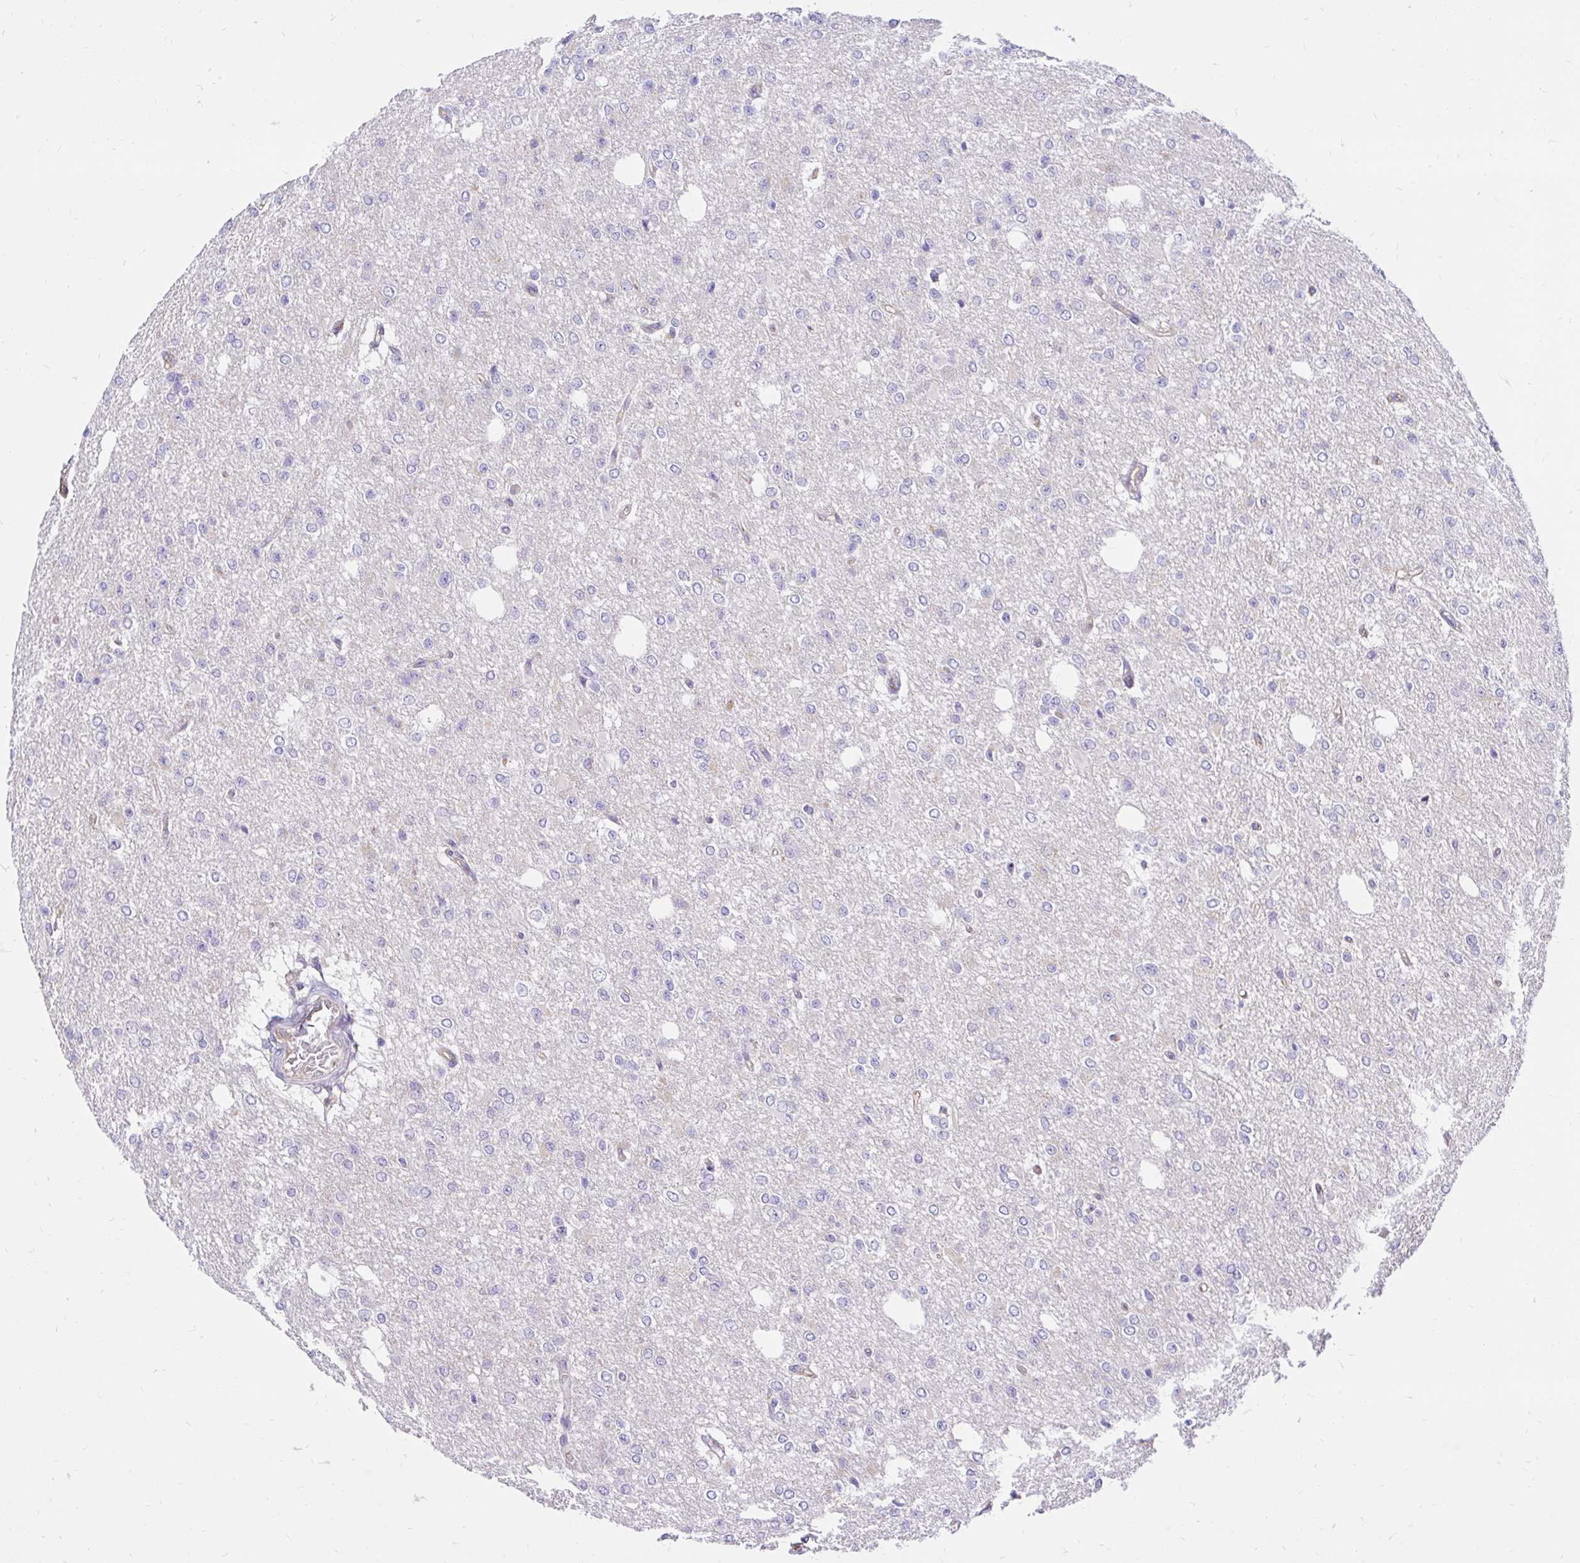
{"staining": {"intensity": "negative", "quantity": "none", "location": "none"}, "tissue": "glioma", "cell_type": "Tumor cells", "image_type": "cancer", "snomed": [{"axis": "morphology", "description": "Glioma, malignant, Low grade"}, {"axis": "topography", "description": "Brain"}], "caption": "A high-resolution histopathology image shows IHC staining of malignant glioma (low-grade), which reveals no significant staining in tumor cells.", "gene": "ABCB10", "patient": {"sex": "male", "age": 26}}